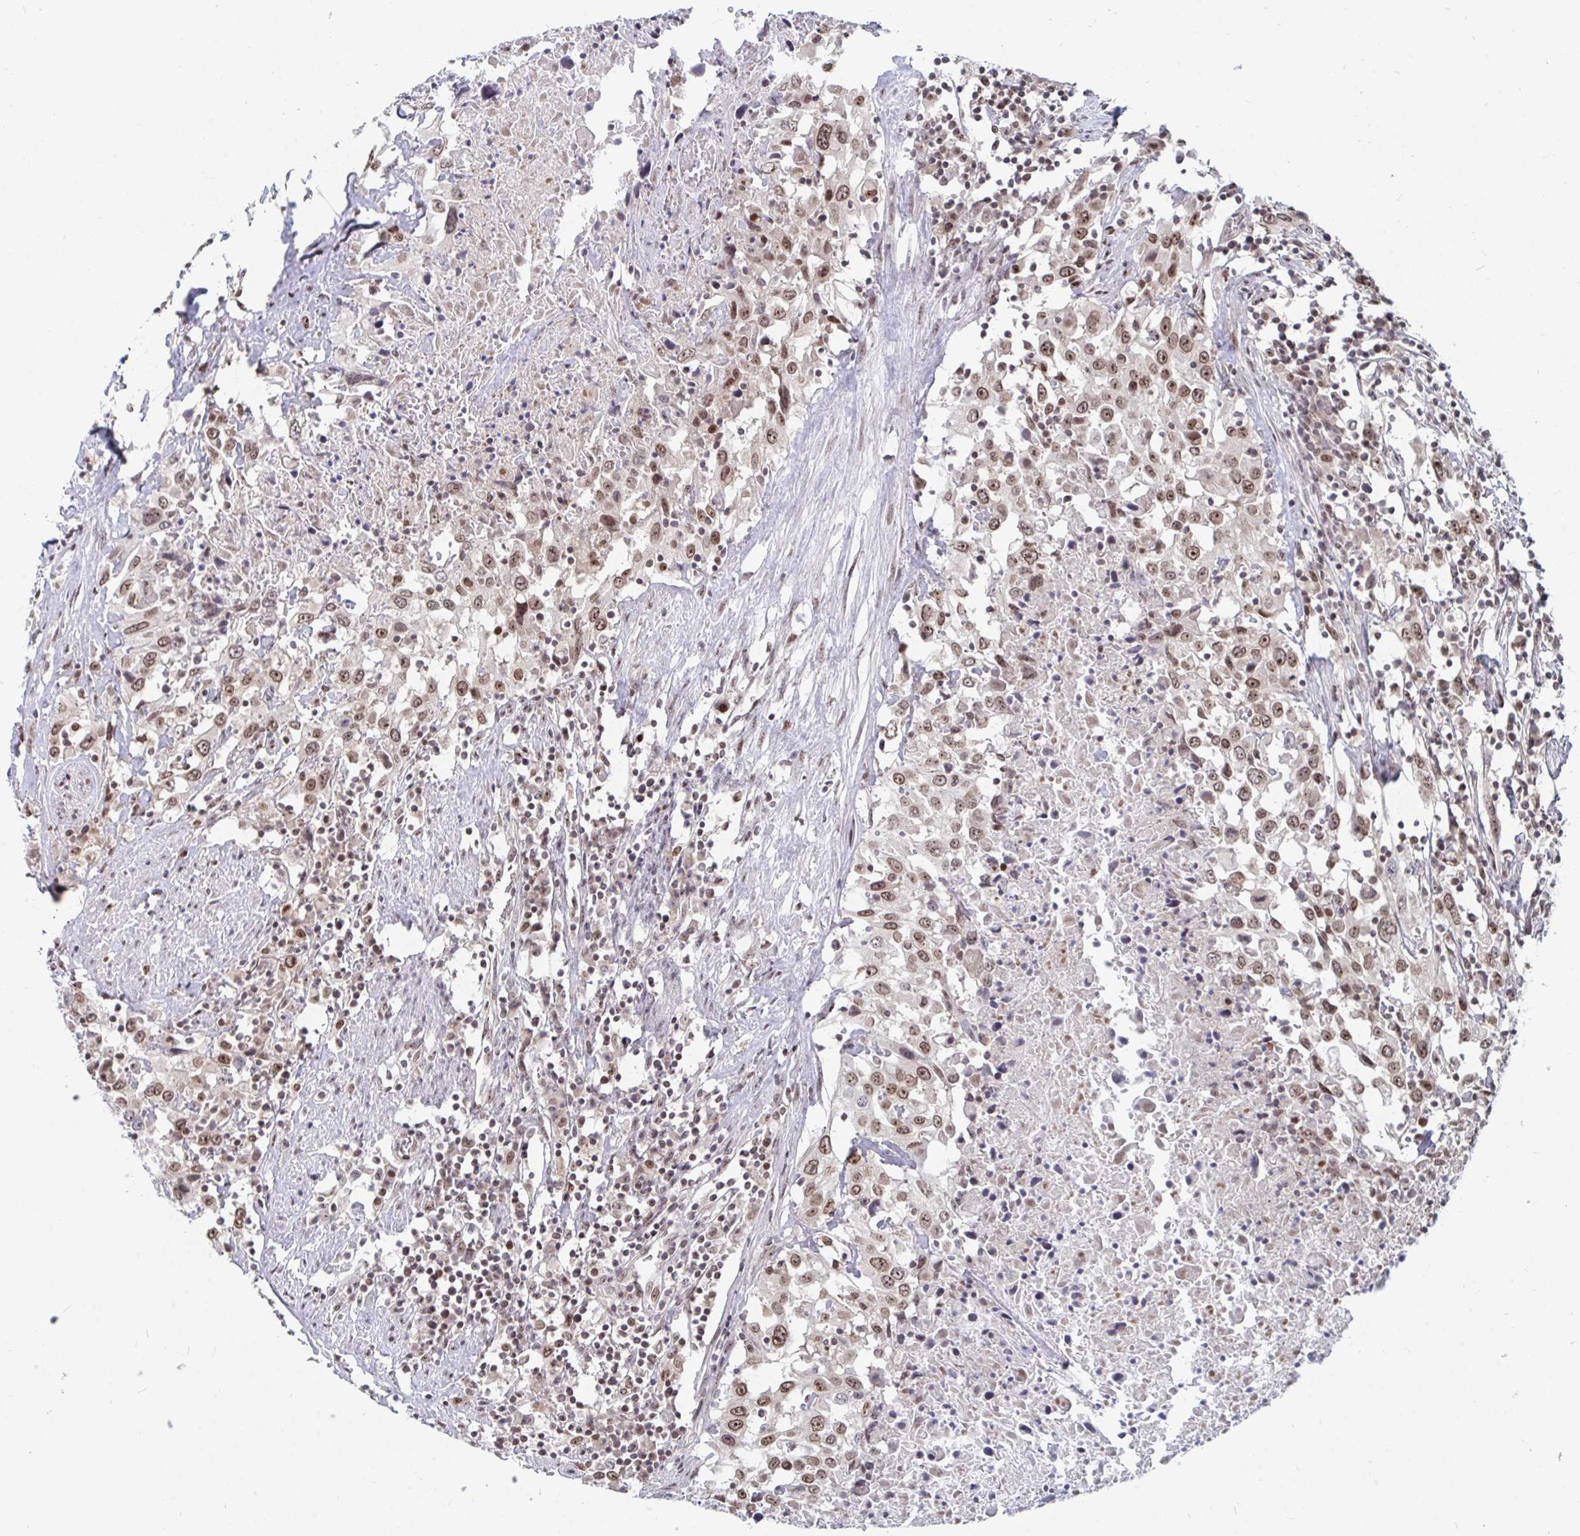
{"staining": {"intensity": "moderate", "quantity": ">75%", "location": "nuclear"}, "tissue": "urothelial cancer", "cell_type": "Tumor cells", "image_type": "cancer", "snomed": [{"axis": "morphology", "description": "Urothelial carcinoma, High grade"}, {"axis": "topography", "description": "Urinary bladder"}], "caption": "This is an image of IHC staining of urothelial cancer, which shows moderate positivity in the nuclear of tumor cells.", "gene": "TRIP12", "patient": {"sex": "male", "age": 61}}